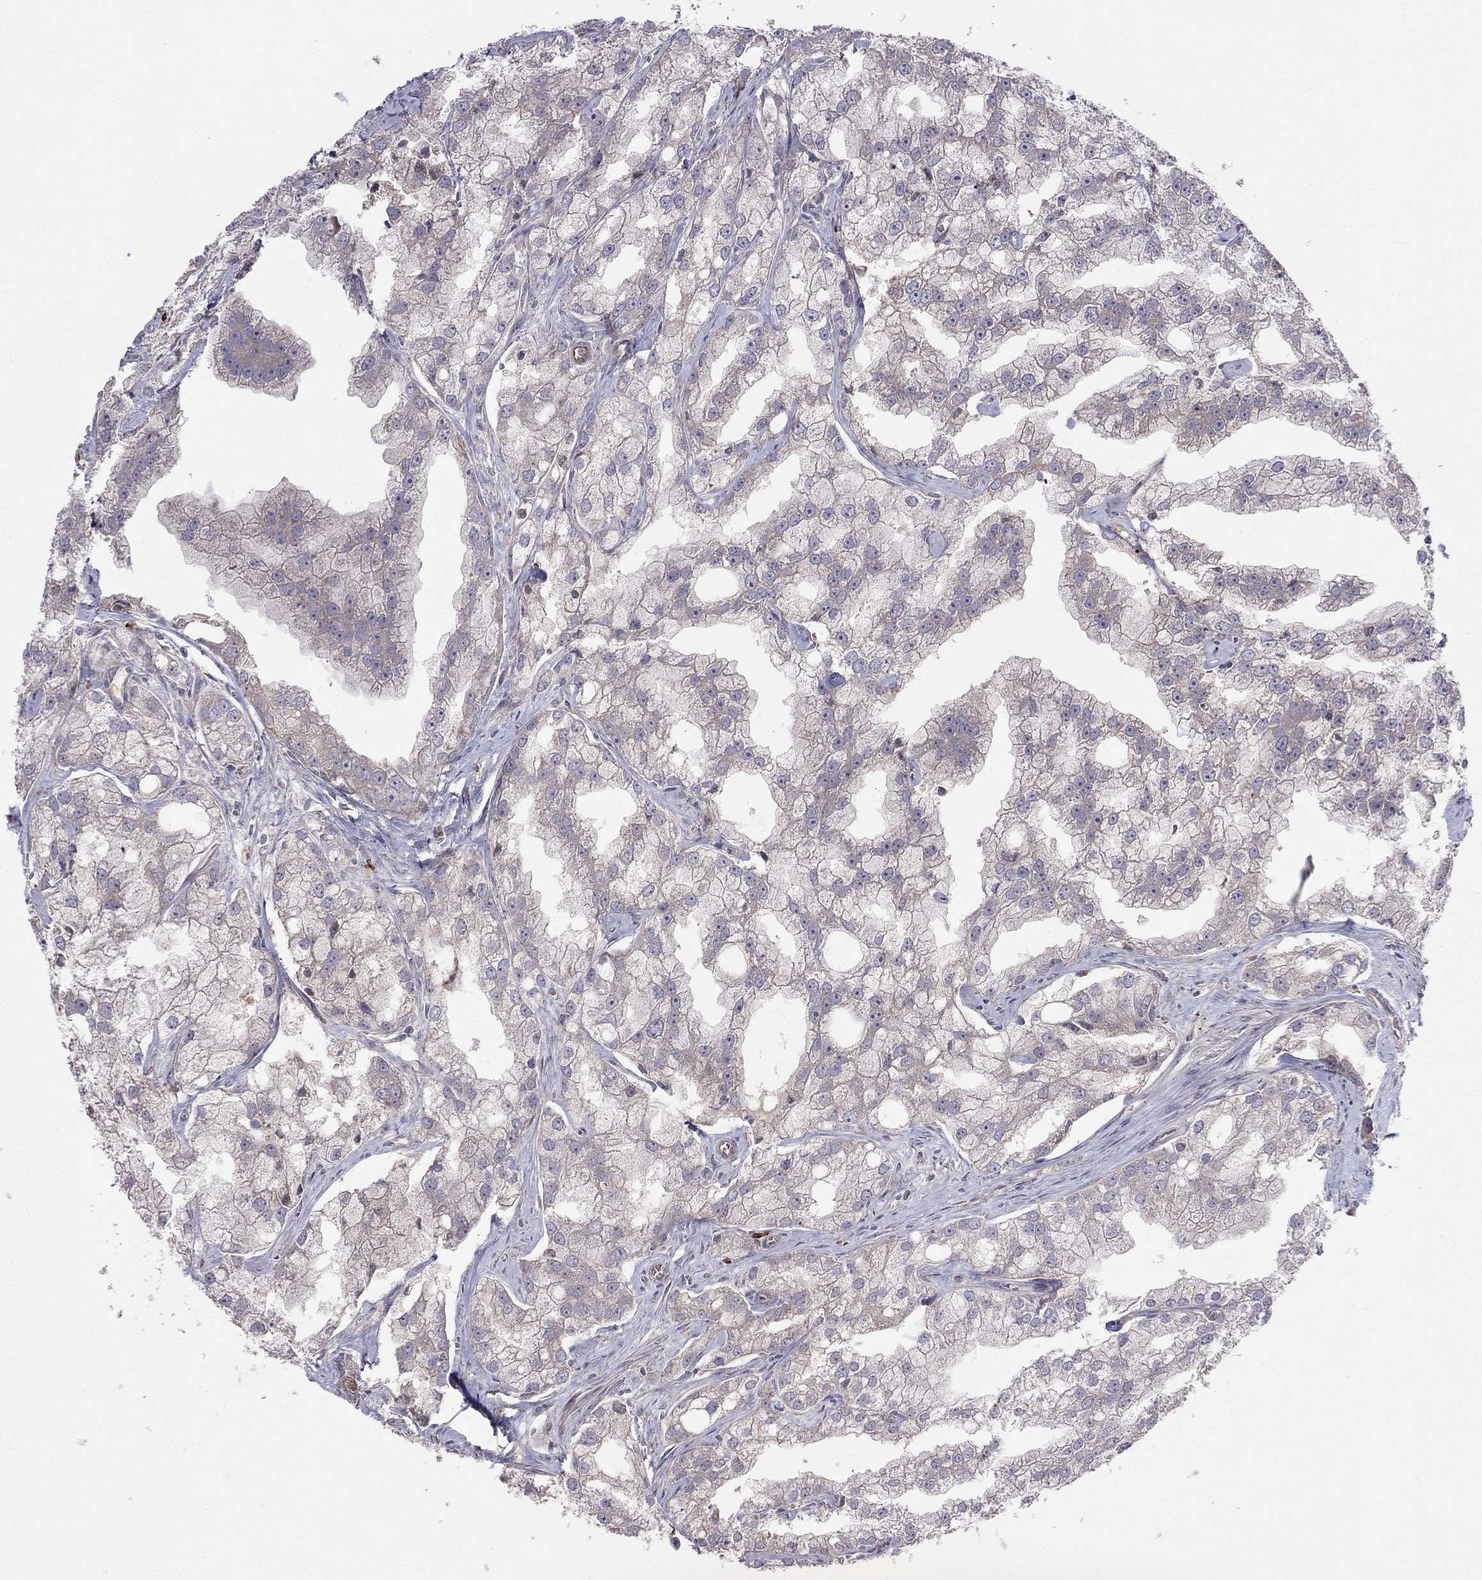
{"staining": {"intensity": "negative", "quantity": "none", "location": "none"}, "tissue": "prostate cancer", "cell_type": "Tumor cells", "image_type": "cancer", "snomed": [{"axis": "morphology", "description": "Adenocarcinoma, NOS"}, {"axis": "topography", "description": "Prostate"}], "caption": "Immunohistochemistry histopathology image of prostate adenocarcinoma stained for a protein (brown), which displays no positivity in tumor cells.", "gene": "PIK3CG", "patient": {"sex": "male", "age": 70}}